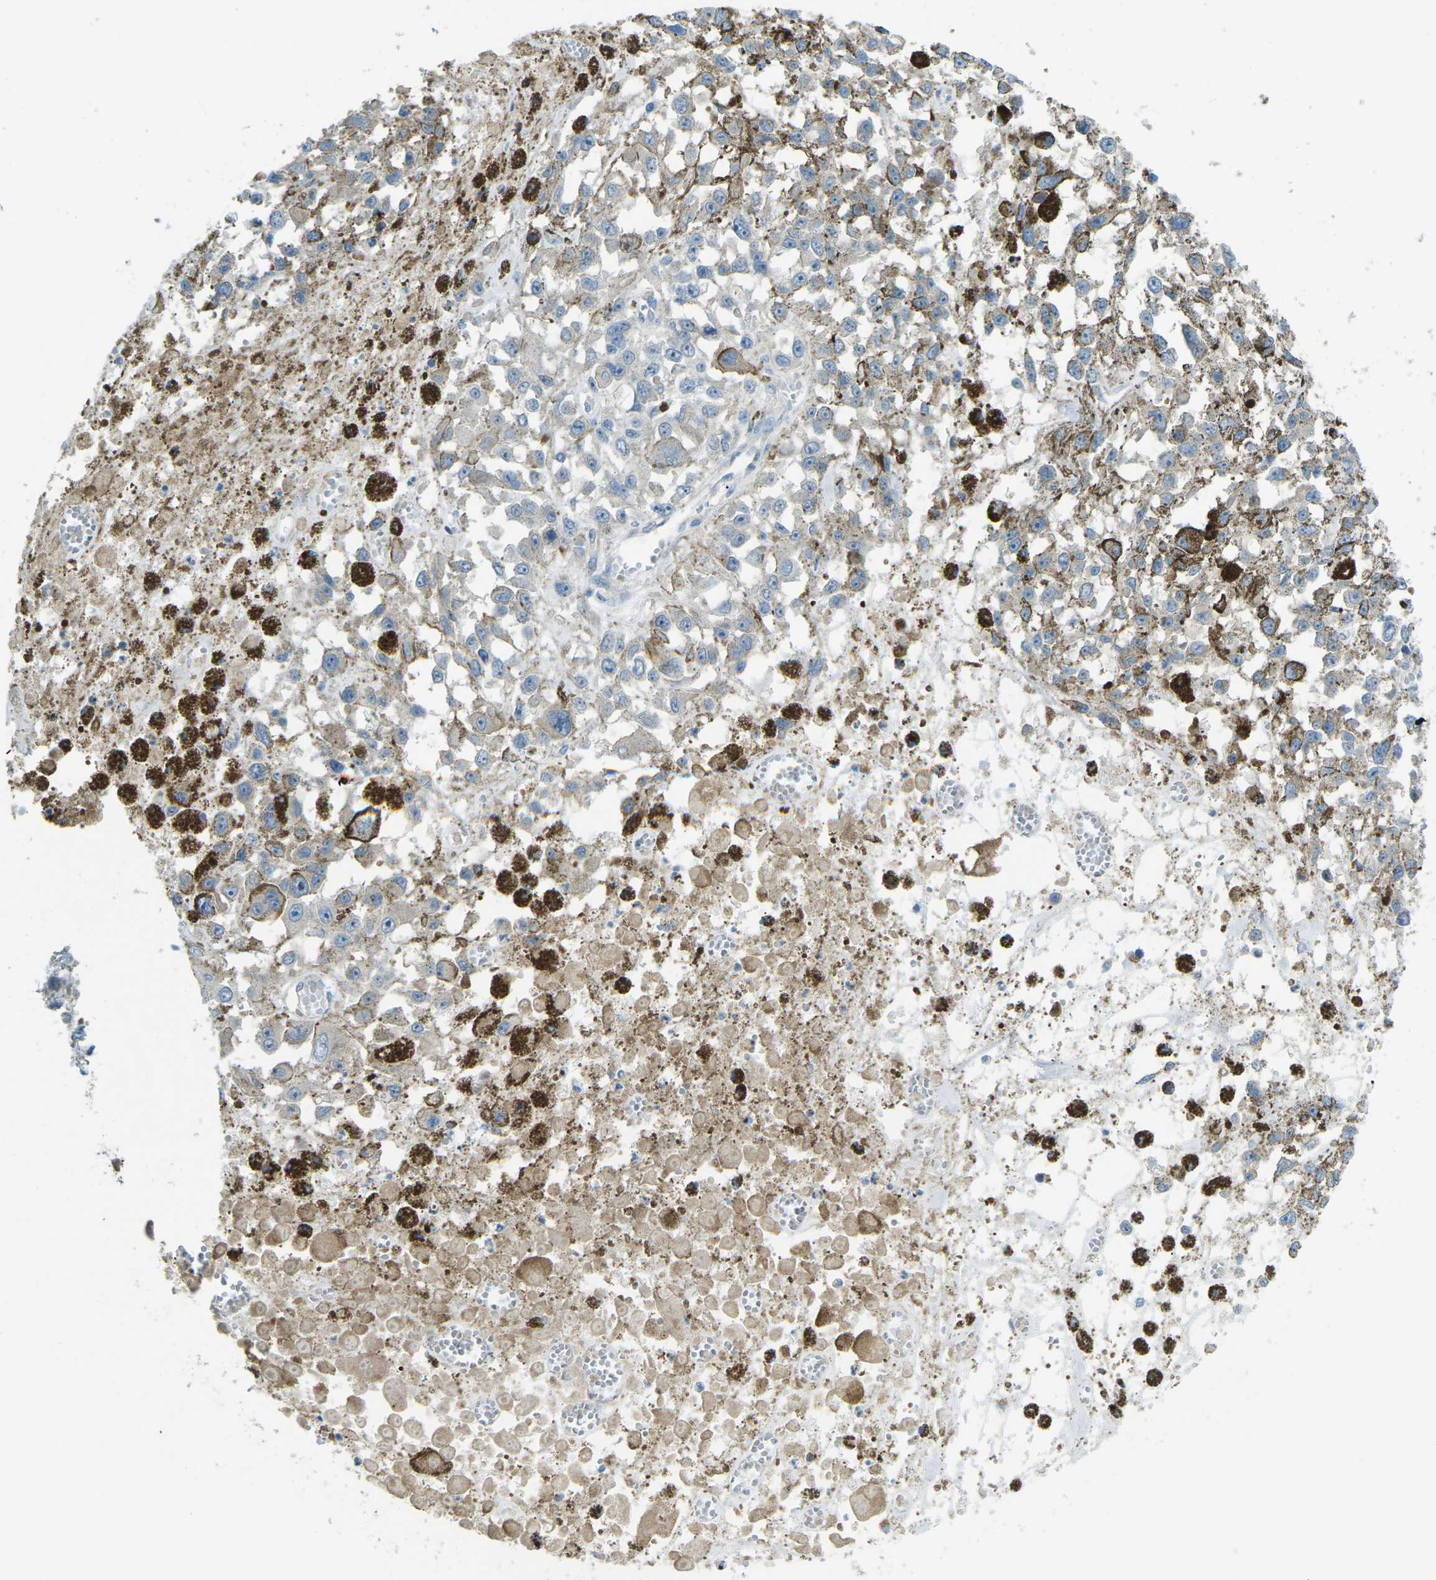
{"staining": {"intensity": "negative", "quantity": "none", "location": "none"}, "tissue": "melanoma", "cell_type": "Tumor cells", "image_type": "cancer", "snomed": [{"axis": "morphology", "description": "Malignant melanoma, Metastatic site"}, {"axis": "topography", "description": "Lymph node"}], "caption": "Protein analysis of malignant melanoma (metastatic site) reveals no significant positivity in tumor cells.", "gene": "MYLK4", "patient": {"sex": "male", "age": 59}}